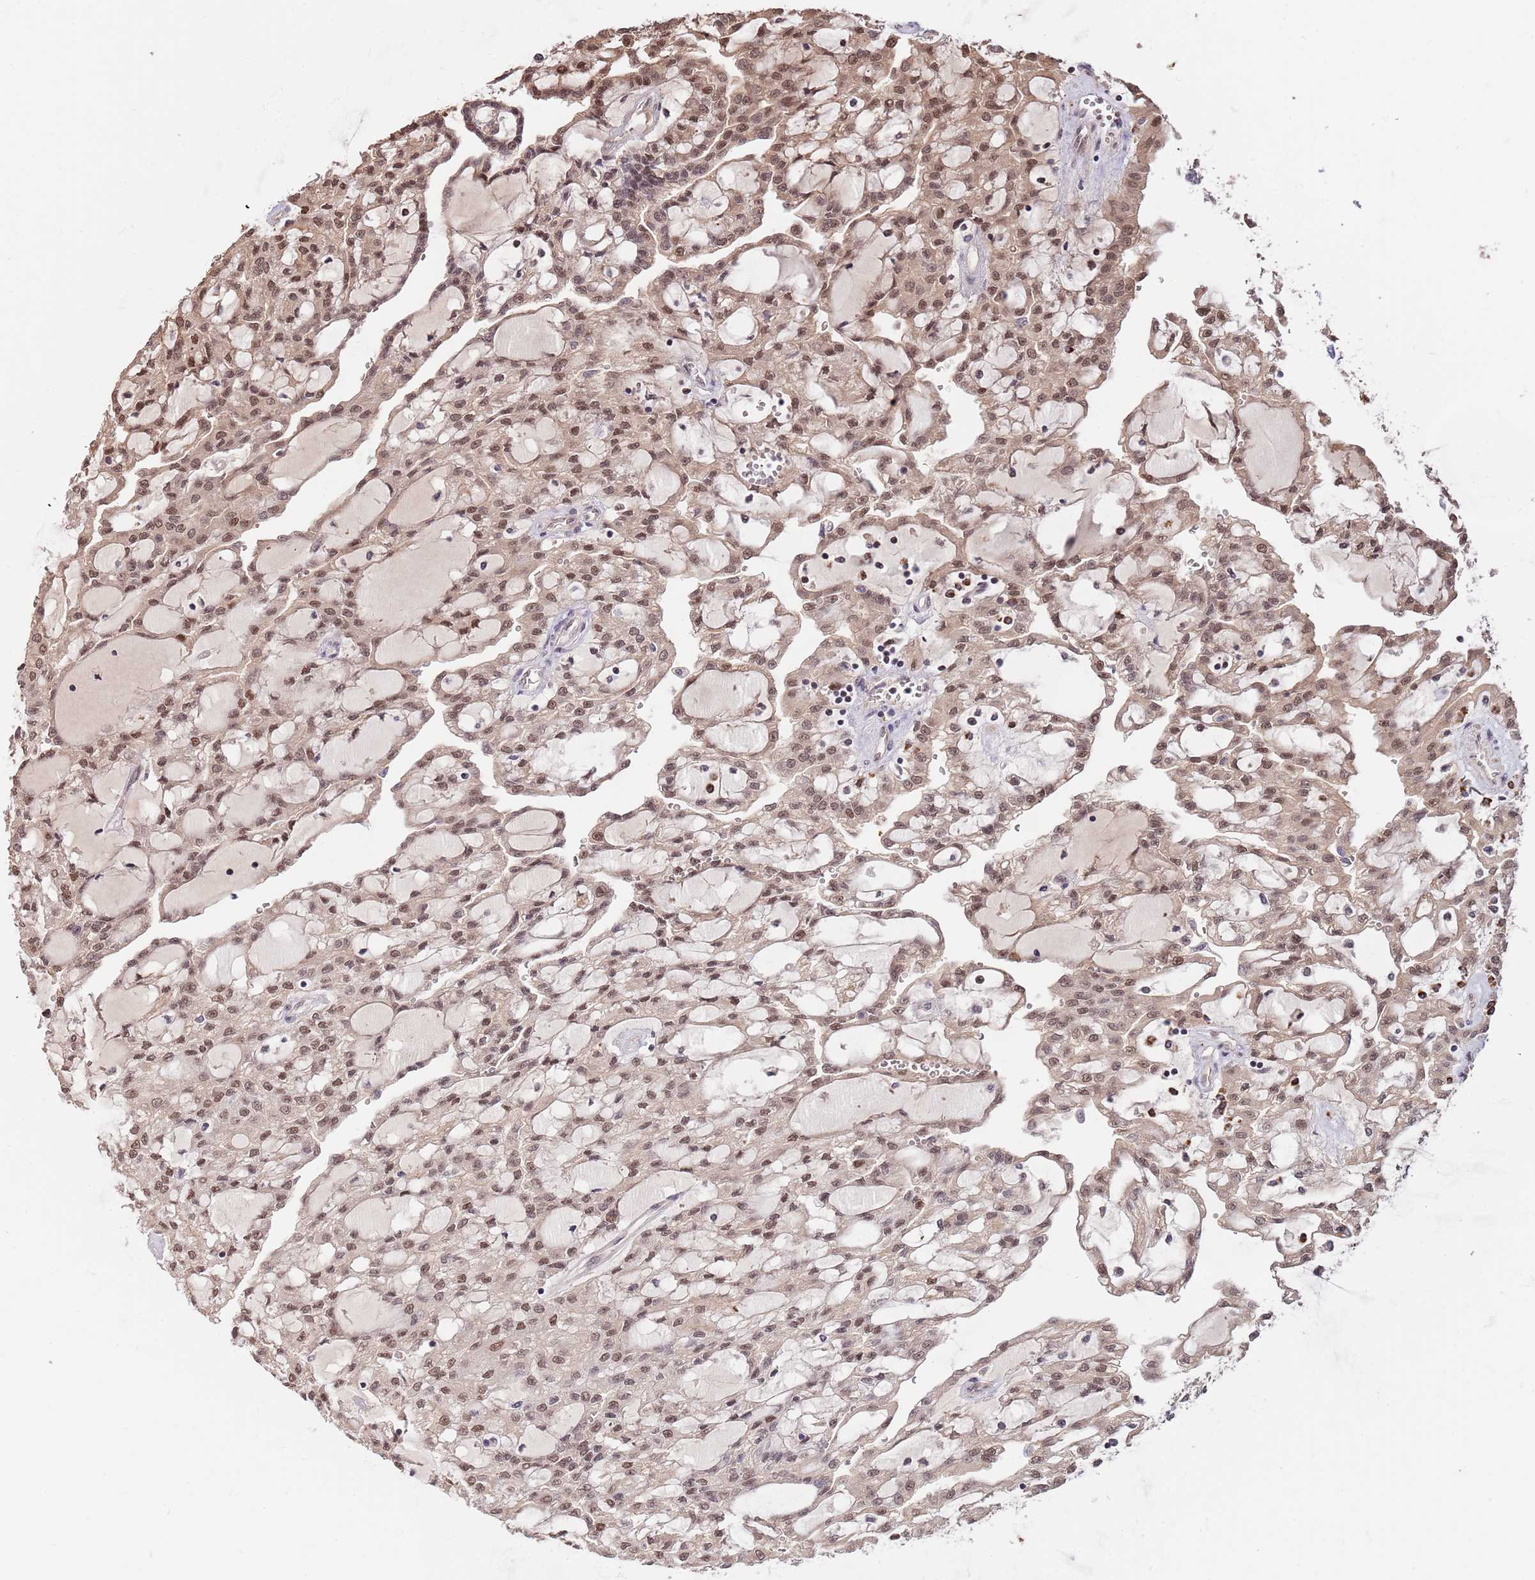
{"staining": {"intensity": "moderate", "quantity": ">75%", "location": "nuclear"}, "tissue": "renal cancer", "cell_type": "Tumor cells", "image_type": "cancer", "snomed": [{"axis": "morphology", "description": "Adenocarcinoma, NOS"}, {"axis": "topography", "description": "Kidney"}], "caption": "Adenocarcinoma (renal) tissue demonstrates moderate nuclear expression in approximately >75% of tumor cells, visualized by immunohistochemistry.", "gene": "RIF1", "patient": {"sex": "male", "age": 63}}